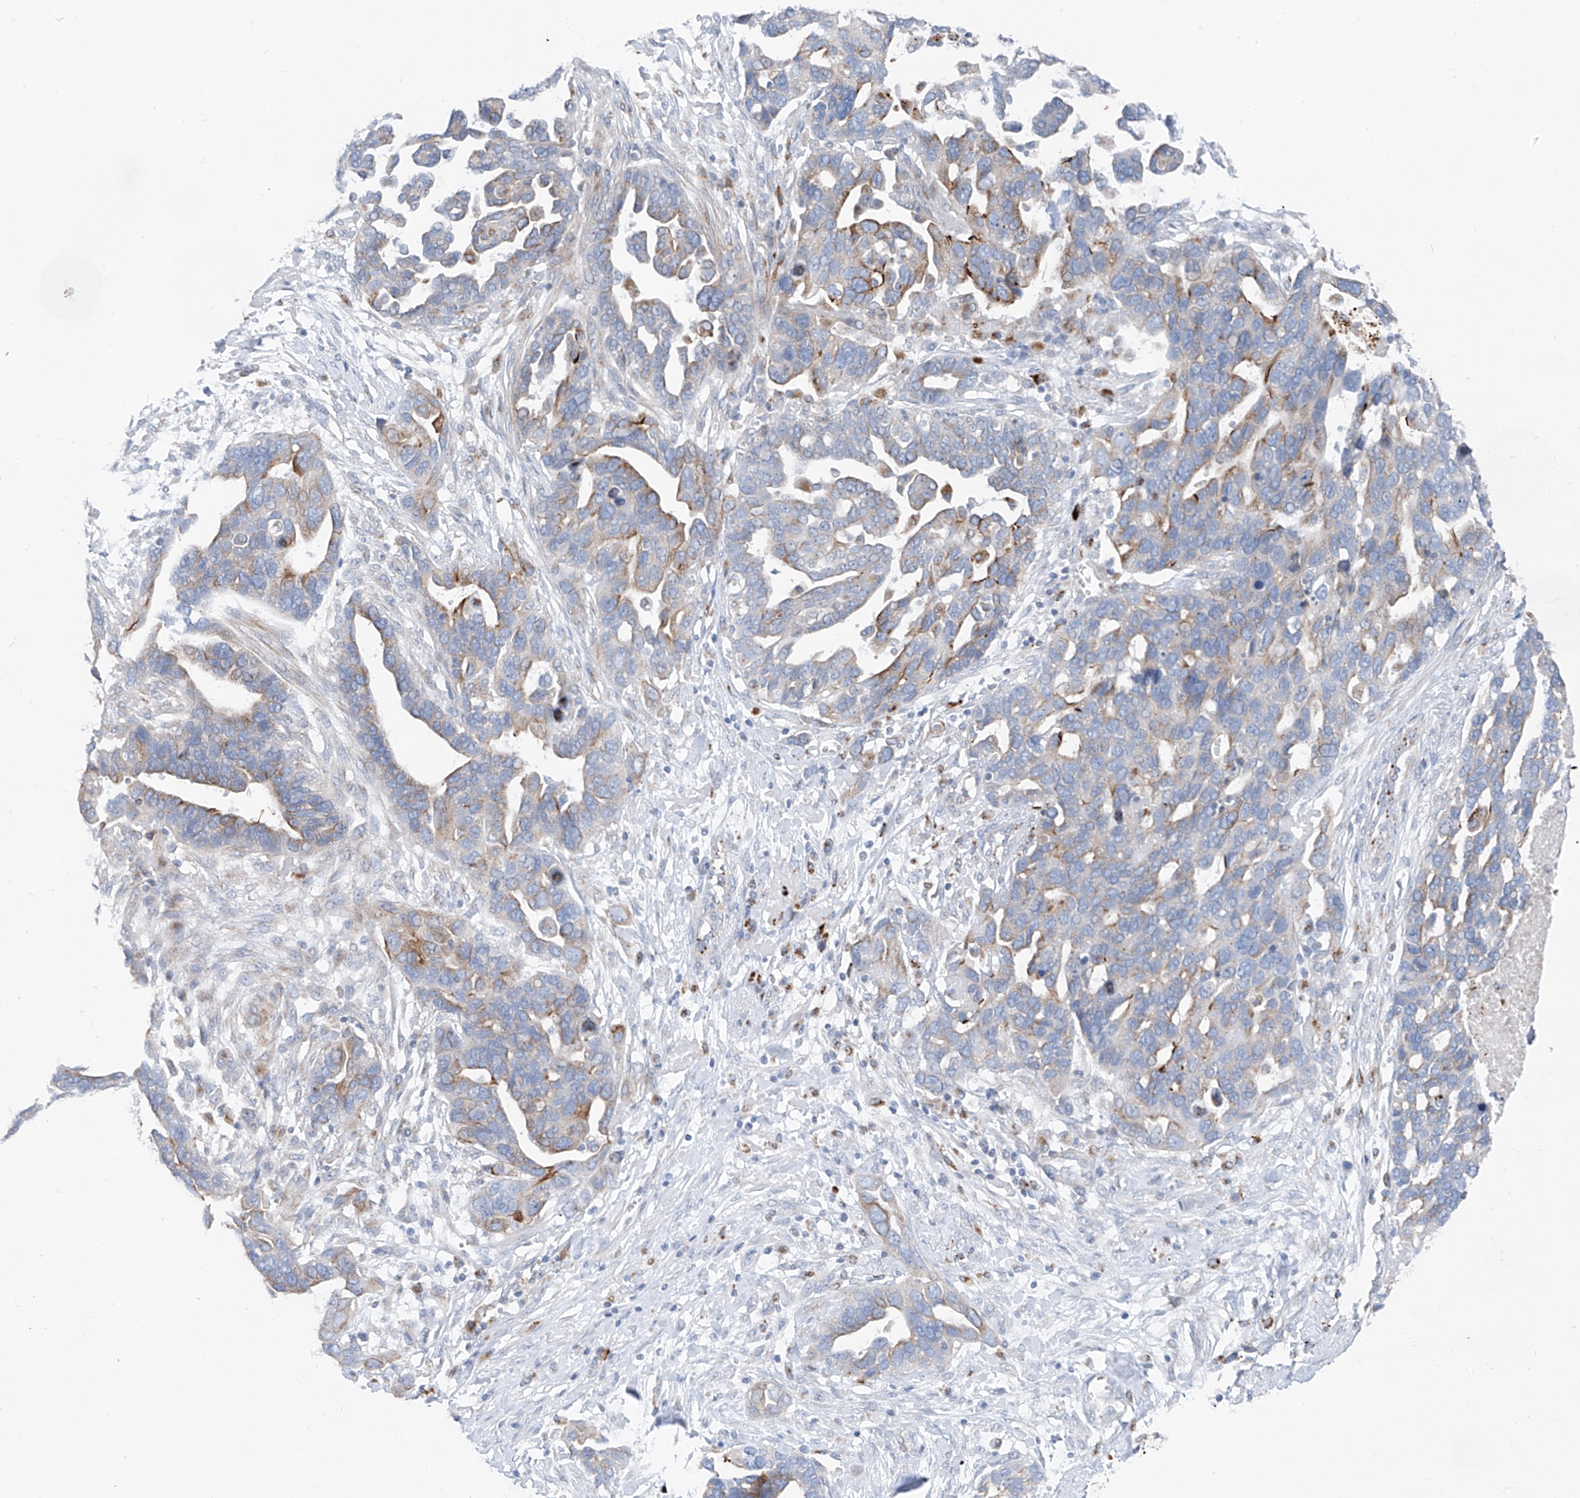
{"staining": {"intensity": "moderate", "quantity": "25%-75%", "location": "cytoplasmic/membranous"}, "tissue": "ovarian cancer", "cell_type": "Tumor cells", "image_type": "cancer", "snomed": [{"axis": "morphology", "description": "Cystadenocarcinoma, serous, NOS"}, {"axis": "topography", "description": "Ovary"}], "caption": "This histopathology image displays ovarian cancer (serous cystadenocarcinoma) stained with immunohistochemistry to label a protein in brown. The cytoplasmic/membranous of tumor cells show moderate positivity for the protein. Nuclei are counter-stained blue.", "gene": "GPR137C", "patient": {"sex": "female", "age": 54}}